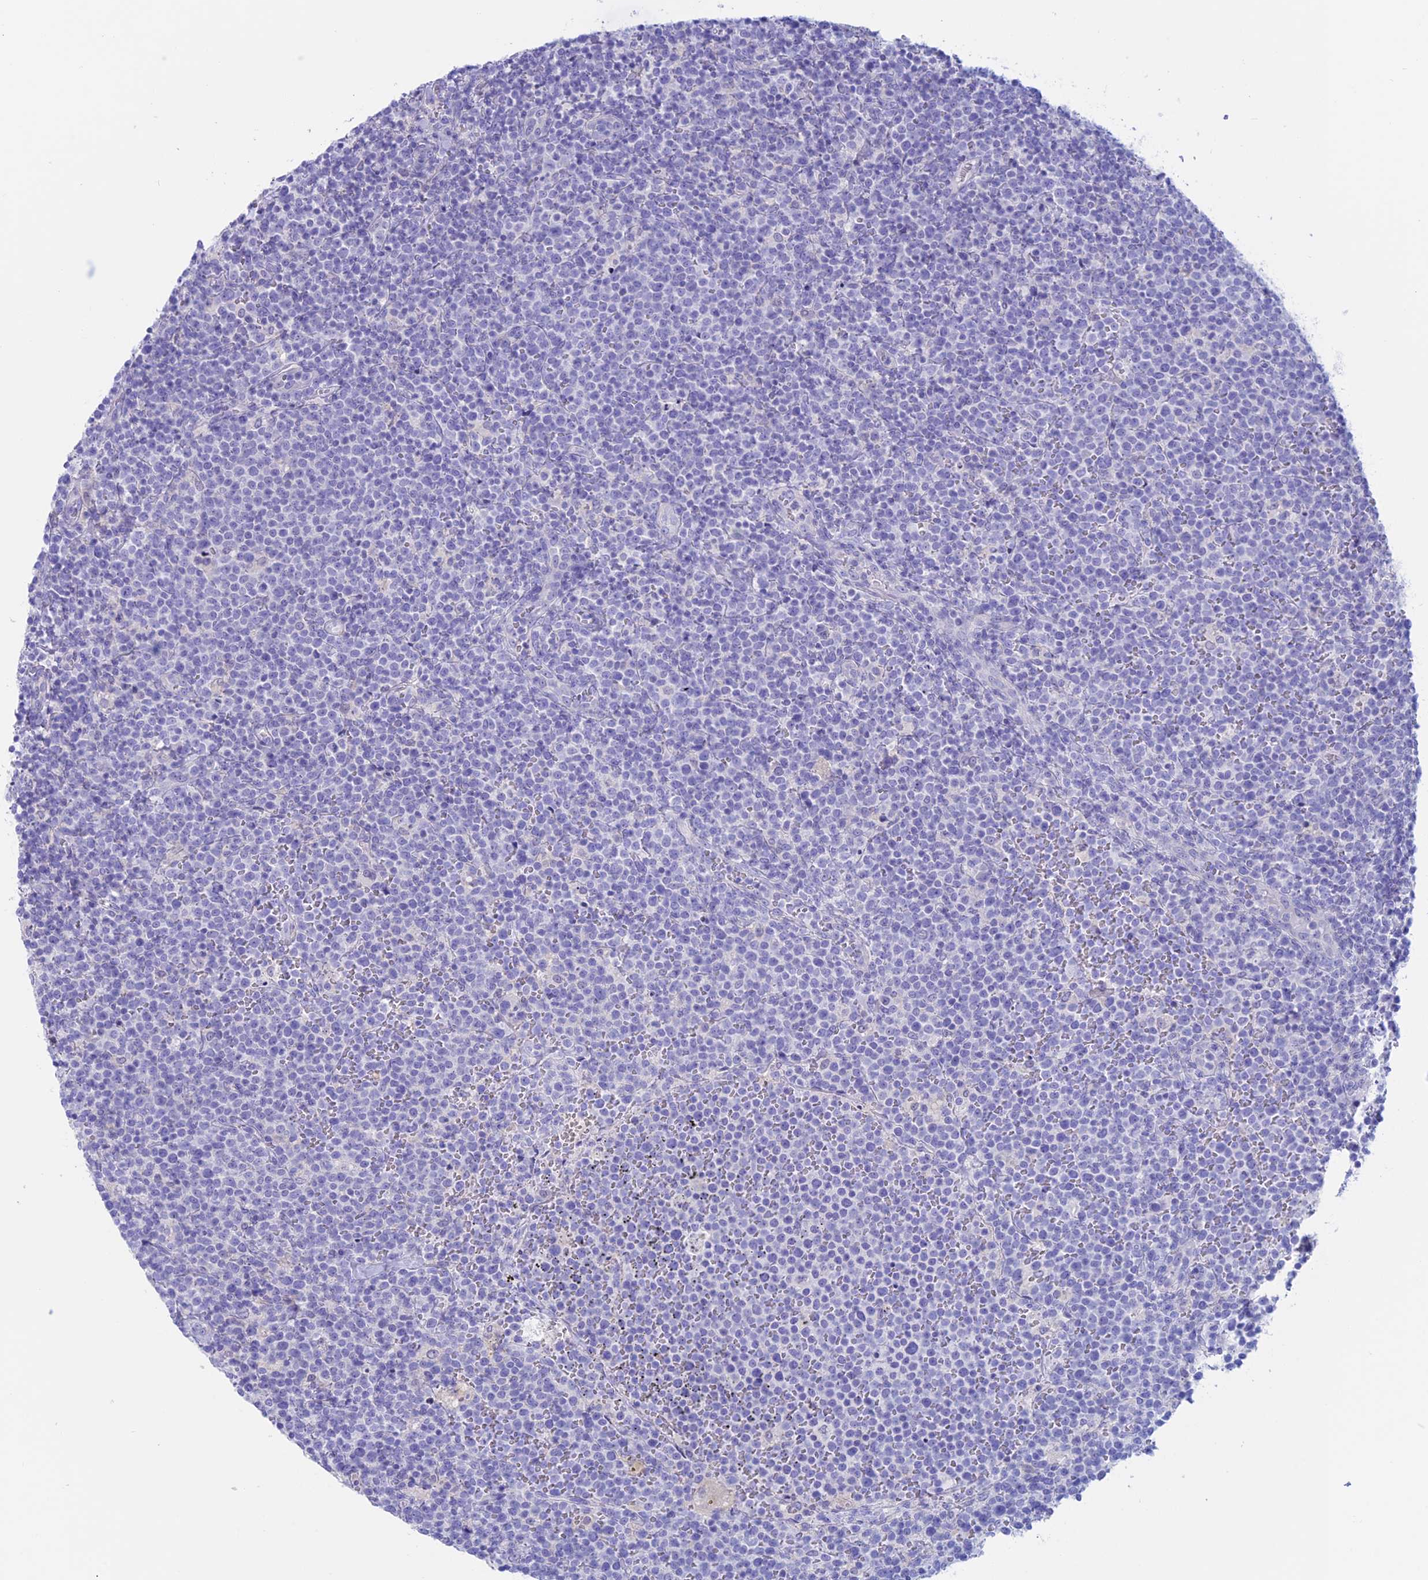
{"staining": {"intensity": "negative", "quantity": "none", "location": "none"}, "tissue": "lymphoma", "cell_type": "Tumor cells", "image_type": "cancer", "snomed": [{"axis": "morphology", "description": "Malignant lymphoma, non-Hodgkin's type, High grade"}, {"axis": "topography", "description": "Lymph node"}], "caption": "Tumor cells show no significant expression in lymphoma.", "gene": "RP1", "patient": {"sex": "male", "age": 61}}